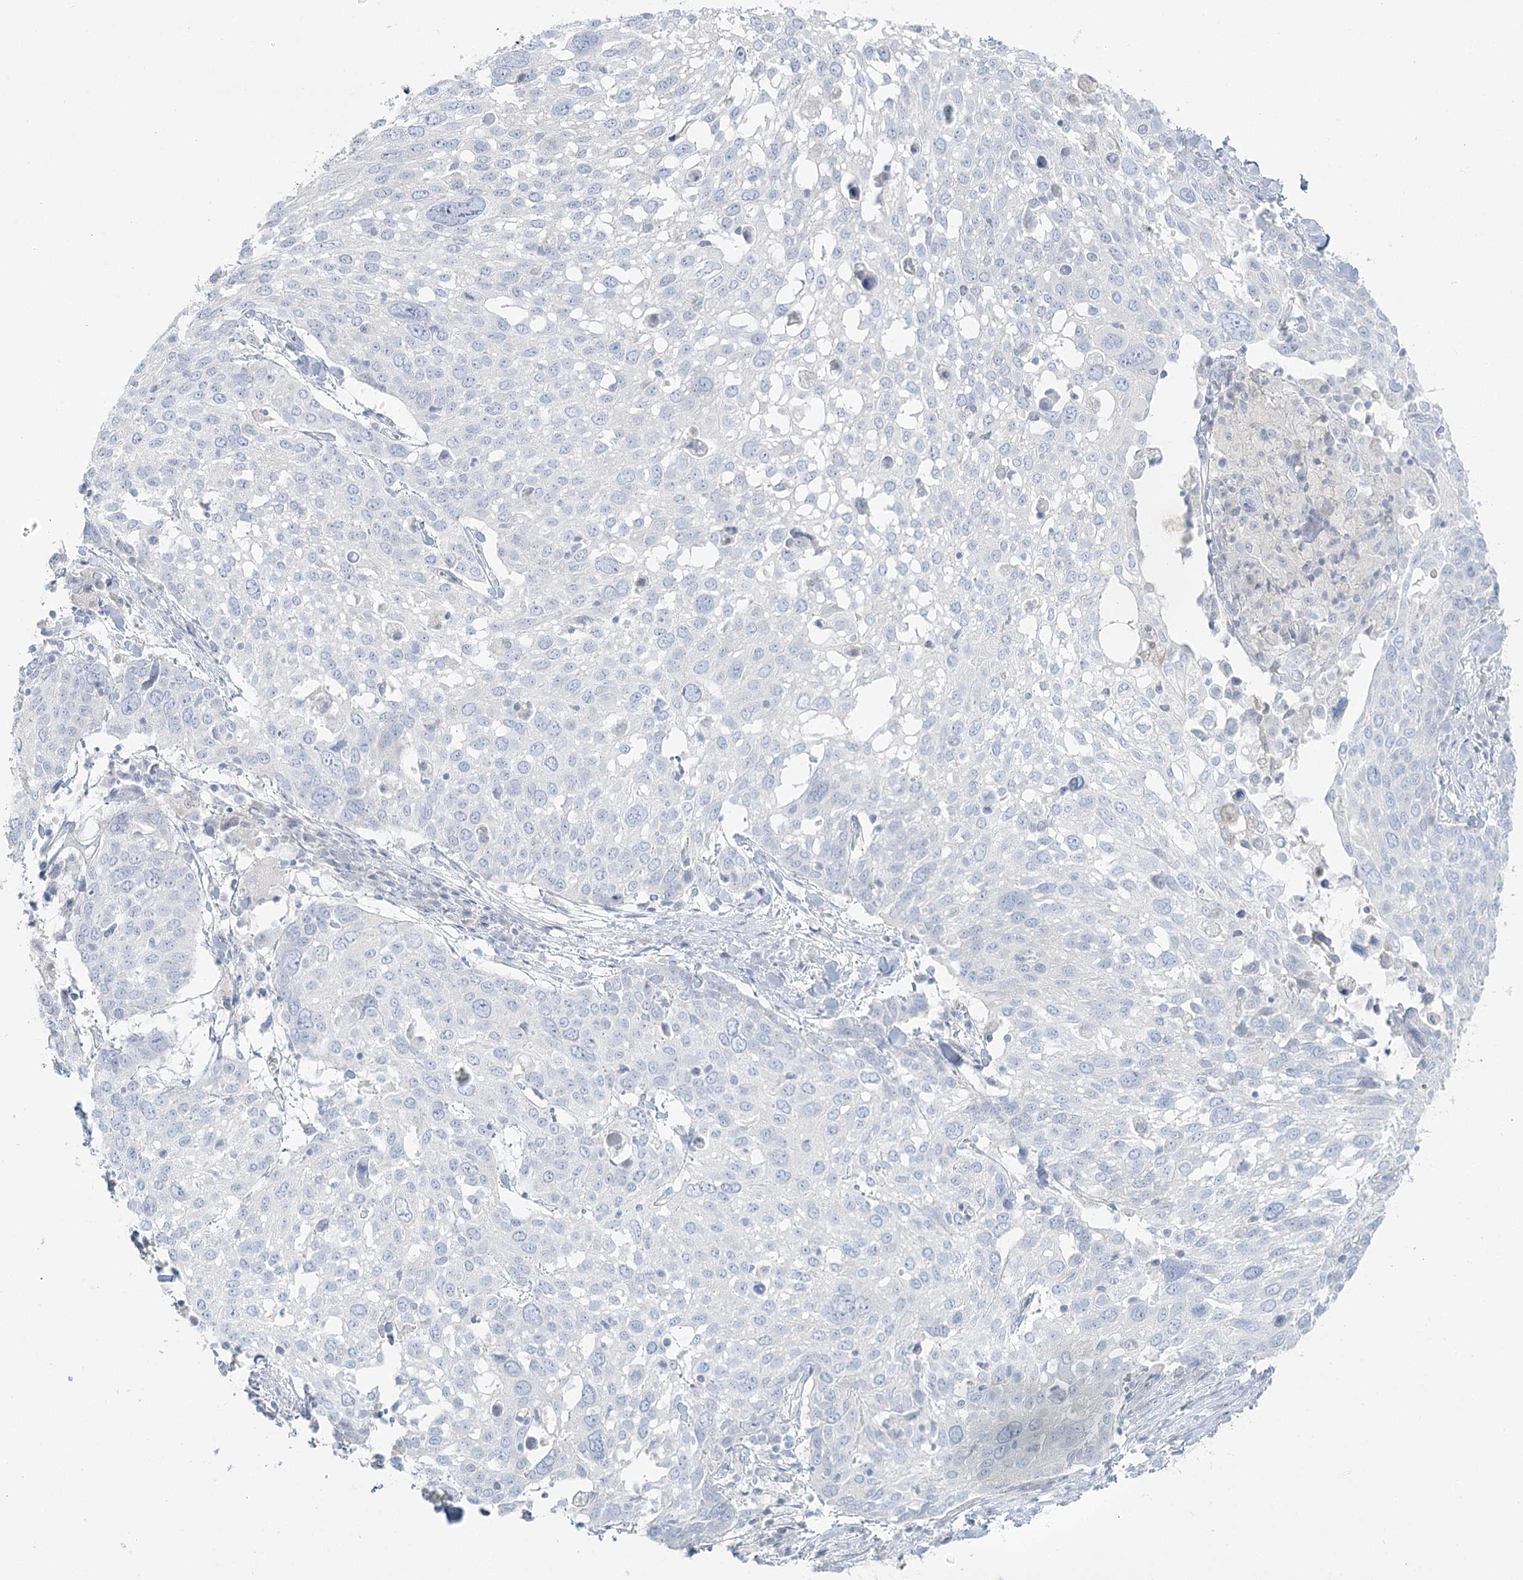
{"staining": {"intensity": "negative", "quantity": "none", "location": "none"}, "tissue": "lung cancer", "cell_type": "Tumor cells", "image_type": "cancer", "snomed": [{"axis": "morphology", "description": "Squamous cell carcinoma, NOS"}, {"axis": "topography", "description": "Lung"}], "caption": "This photomicrograph is of squamous cell carcinoma (lung) stained with IHC to label a protein in brown with the nuclei are counter-stained blue. There is no expression in tumor cells. (Stains: DAB (3,3'-diaminobenzidine) immunohistochemistry (IHC) with hematoxylin counter stain, Microscopy: brightfield microscopy at high magnification).", "gene": "DMGDH", "patient": {"sex": "male", "age": 65}}